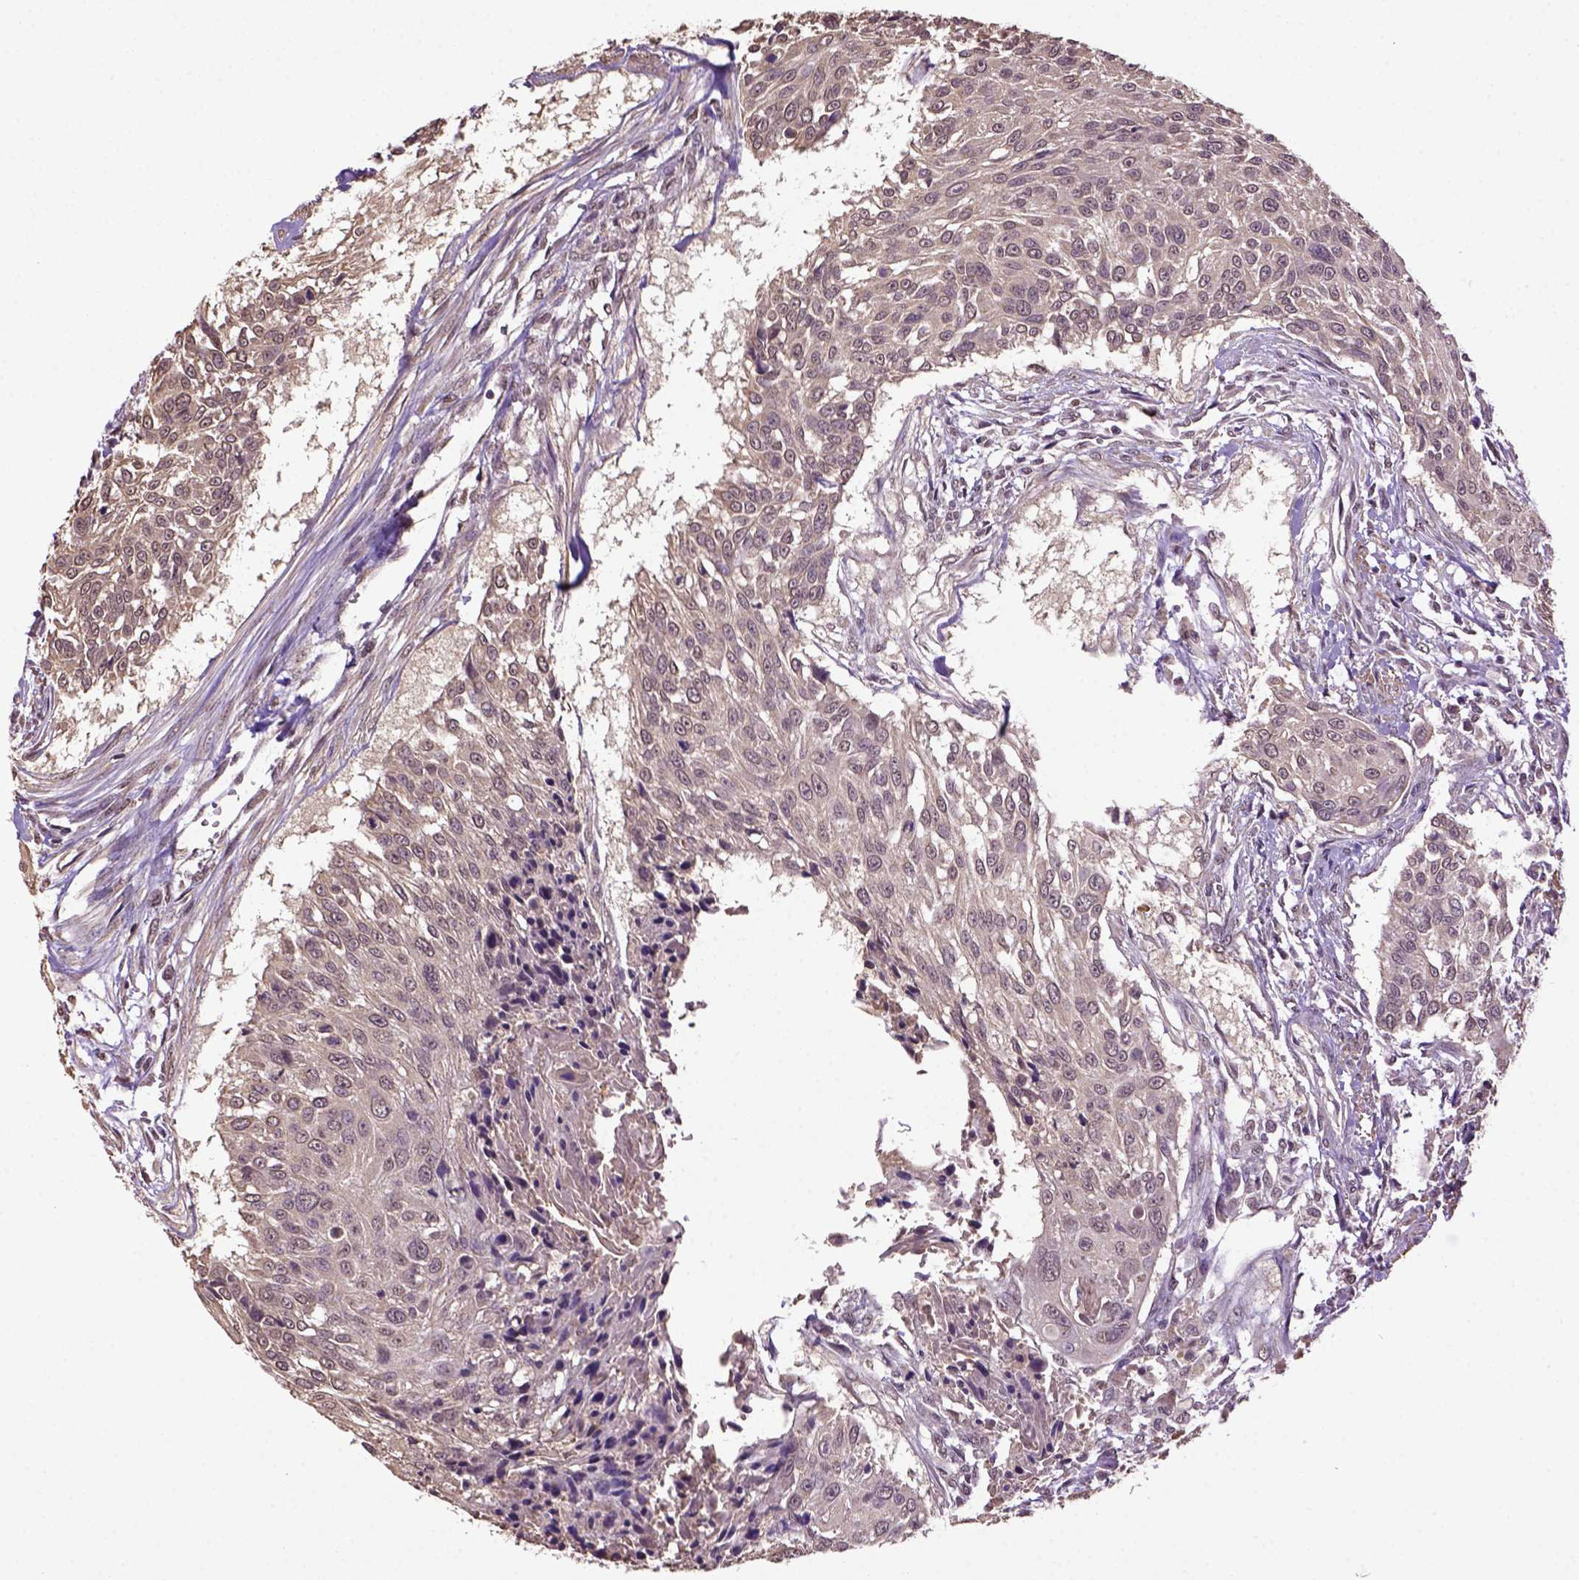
{"staining": {"intensity": "weak", "quantity": ">75%", "location": "cytoplasmic/membranous"}, "tissue": "urothelial cancer", "cell_type": "Tumor cells", "image_type": "cancer", "snomed": [{"axis": "morphology", "description": "Urothelial carcinoma, NOS"}, {"axis": "topography", "description": "Urinary bladder"}], "caption": "Immunohistochemistry (IHC) of urothelial cancer reveals low levels of weak cytoplasmic/membranous expression in about >75% of tumor cells. The protein of interest is stained brown, and the nuclei are stained in blue (DAB IHC with brightfield microscopy, high magnification).", "gene": "WDR17", "patient": {"sex": "male", "age": 55}}